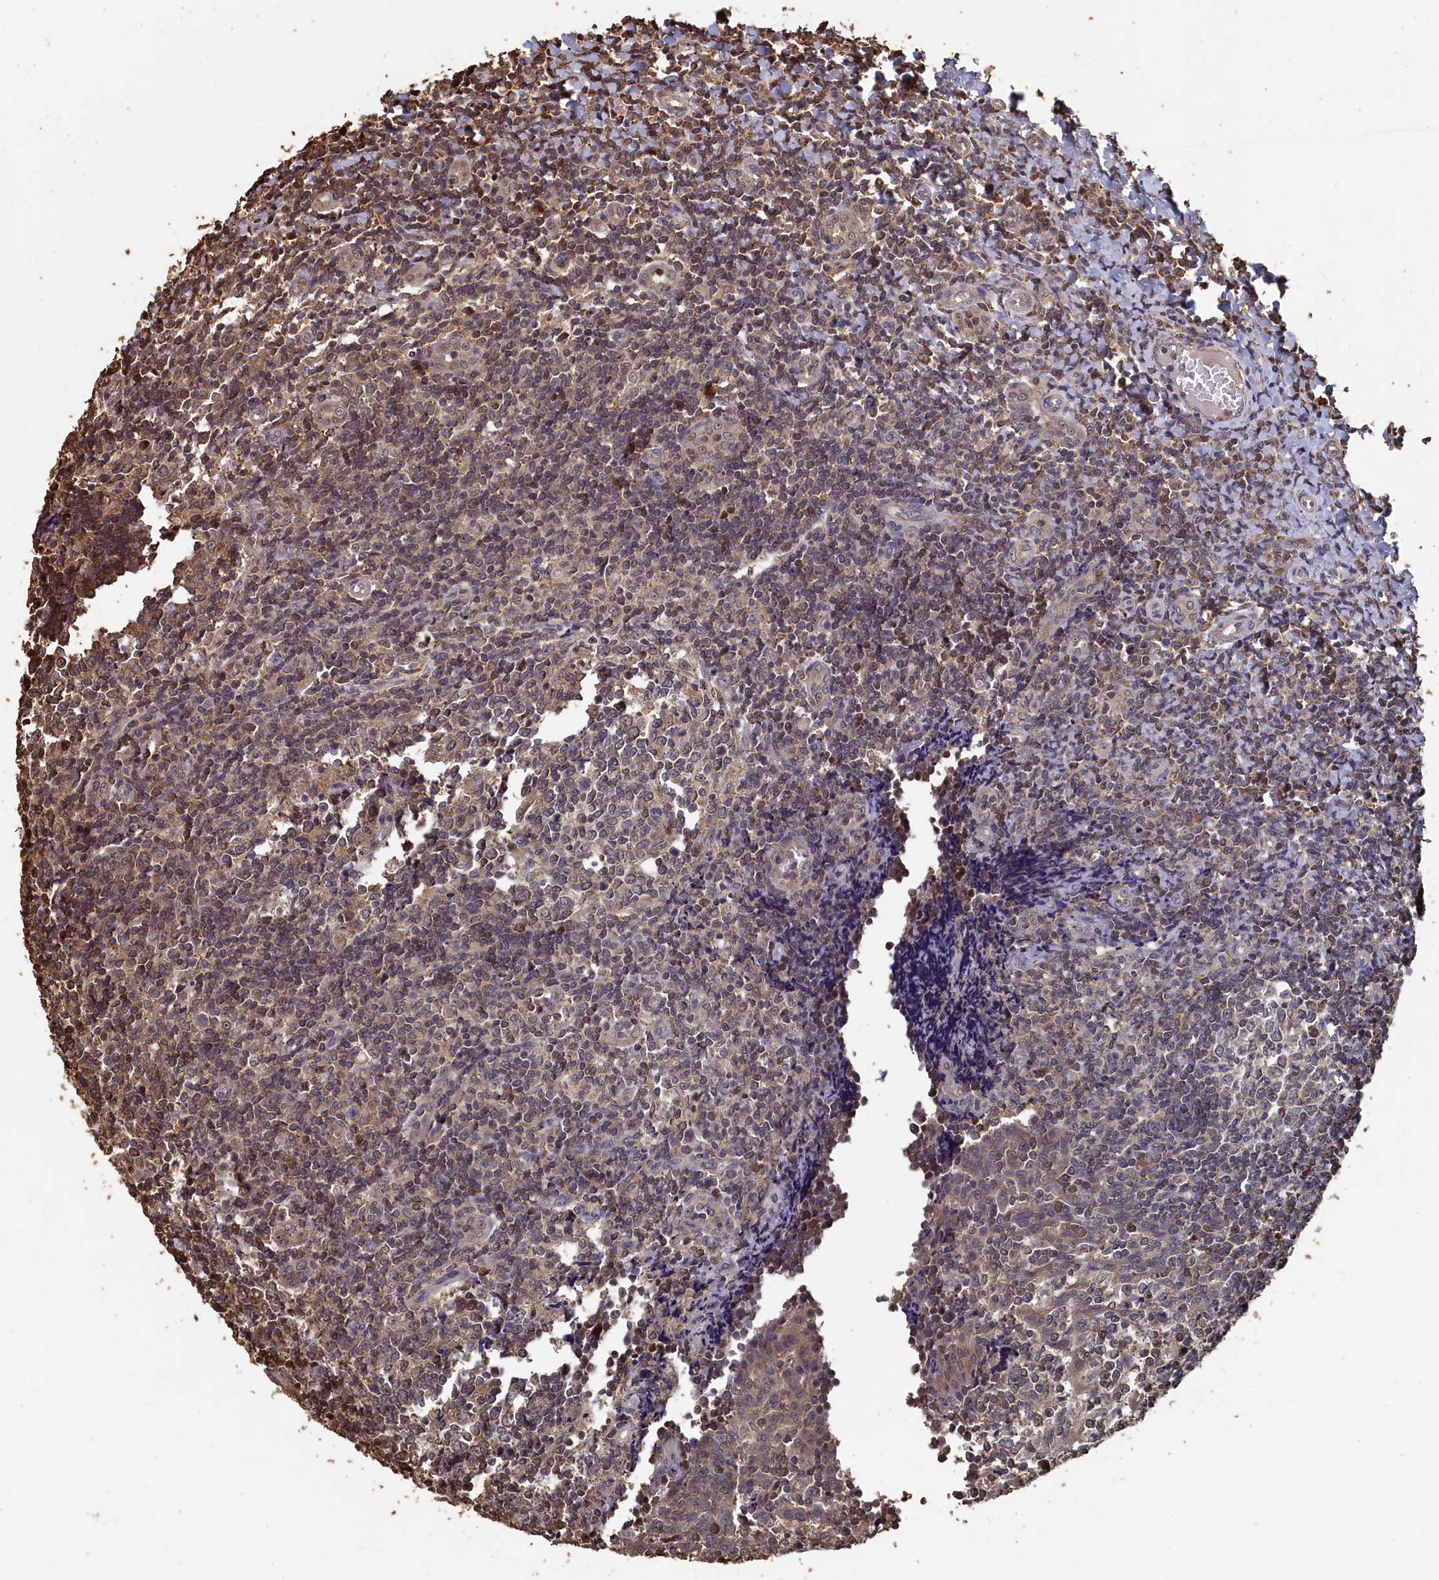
{"staining": {"intensity": "negative", "quantity": "none", "location": "none"}, "tissue": "tonsil", "cell_type": "Germinal center cells", "image_type": "normal", "snomed": [{"axis": "morphology", "description": "Normal tissue, NOS"}, {"axis": "topography", "description": "Tonsil"}], "caption": "A high-resolution histopathology image shows immunohistochemistry (IHC) staining of unremarkable tonsil, which displays no significant staining in germinal center cells. (DAB immunohistochemistry, high magnification).", "gene": "PIGN", "patient": {"sex": "female", "age": 19}}